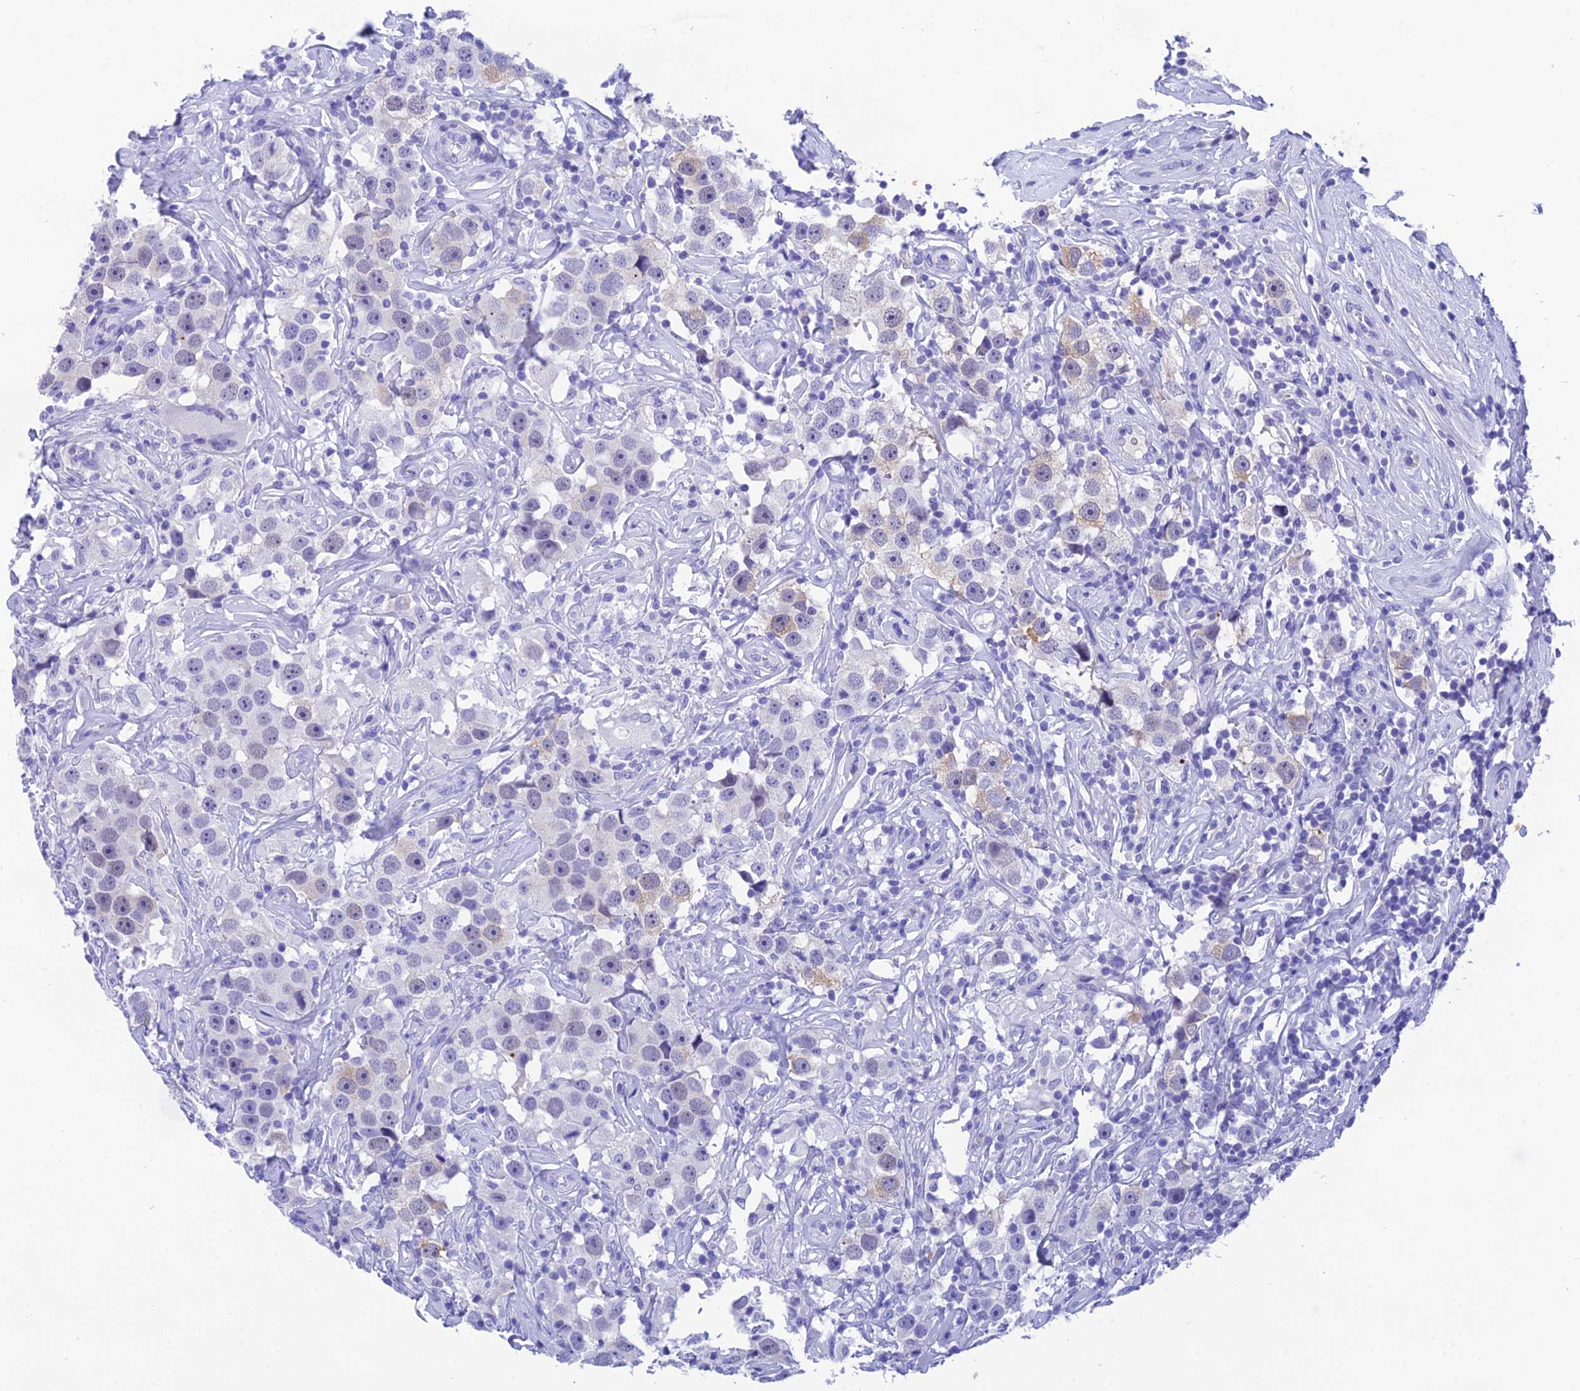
{"staining": {"intensity": "negative", "quantity": "none", "location": "none"}, "tissue": "testis cancer", "cell_type": "Tumor cells", "image_type": "cancer", "snomed": [{"axis": "morphology", "description": "Seminoma, NOS"}, {"axis": "topography", "description": "Testis"}], "caption": "This is an immunohistochemistry (IHC) micrograph of testis cancer. There is no staining in tumor cells.", "gene": "KDELR3", "patient": {"sex": "male", "age": 49}}